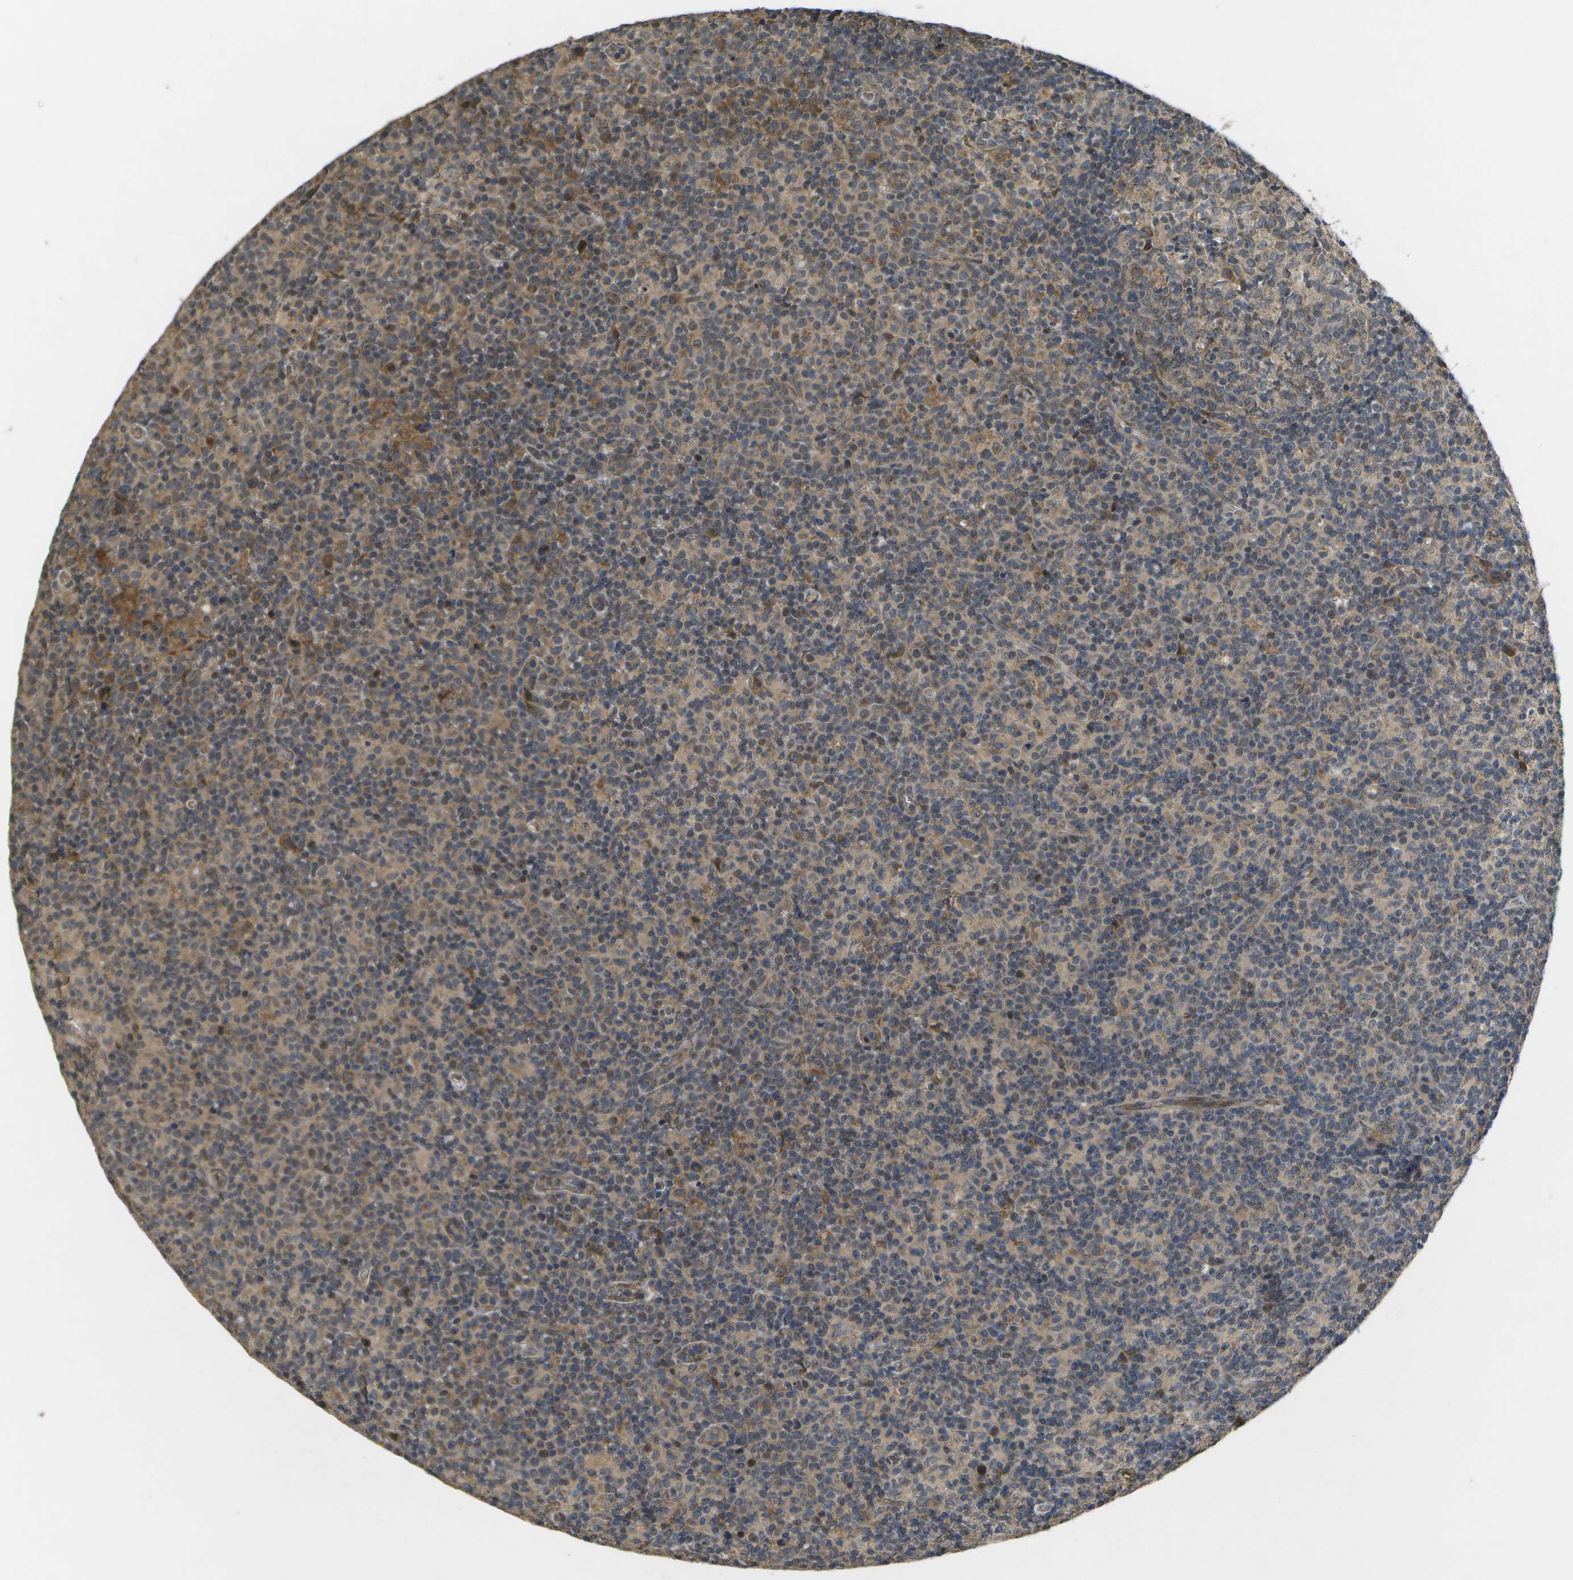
{"staining": {"intensity": "moderate", "quantity": "25%-75%", "location": "cytoplasmic/membranous"}, "tissue": "lymph node", "cell_type": "Germinal center cells", "image_type": "normal", "snomed": [{"axis": "morphology", "description": "Normal tissue, NOS"}, {"axis": "morphology", "description": "Inflammation, NOS"}, {"axis": "topography", "description": "Lymph node"}], "caption": "Approximately 25%-75% of germinal center cells in benign lymph node exhibit moderate cytoplasmic/membranous protein staining as visualized by brown immunohistochemical staining.", "gene": "ALAS1", "patient": {"sex": "male", "age": 55}}